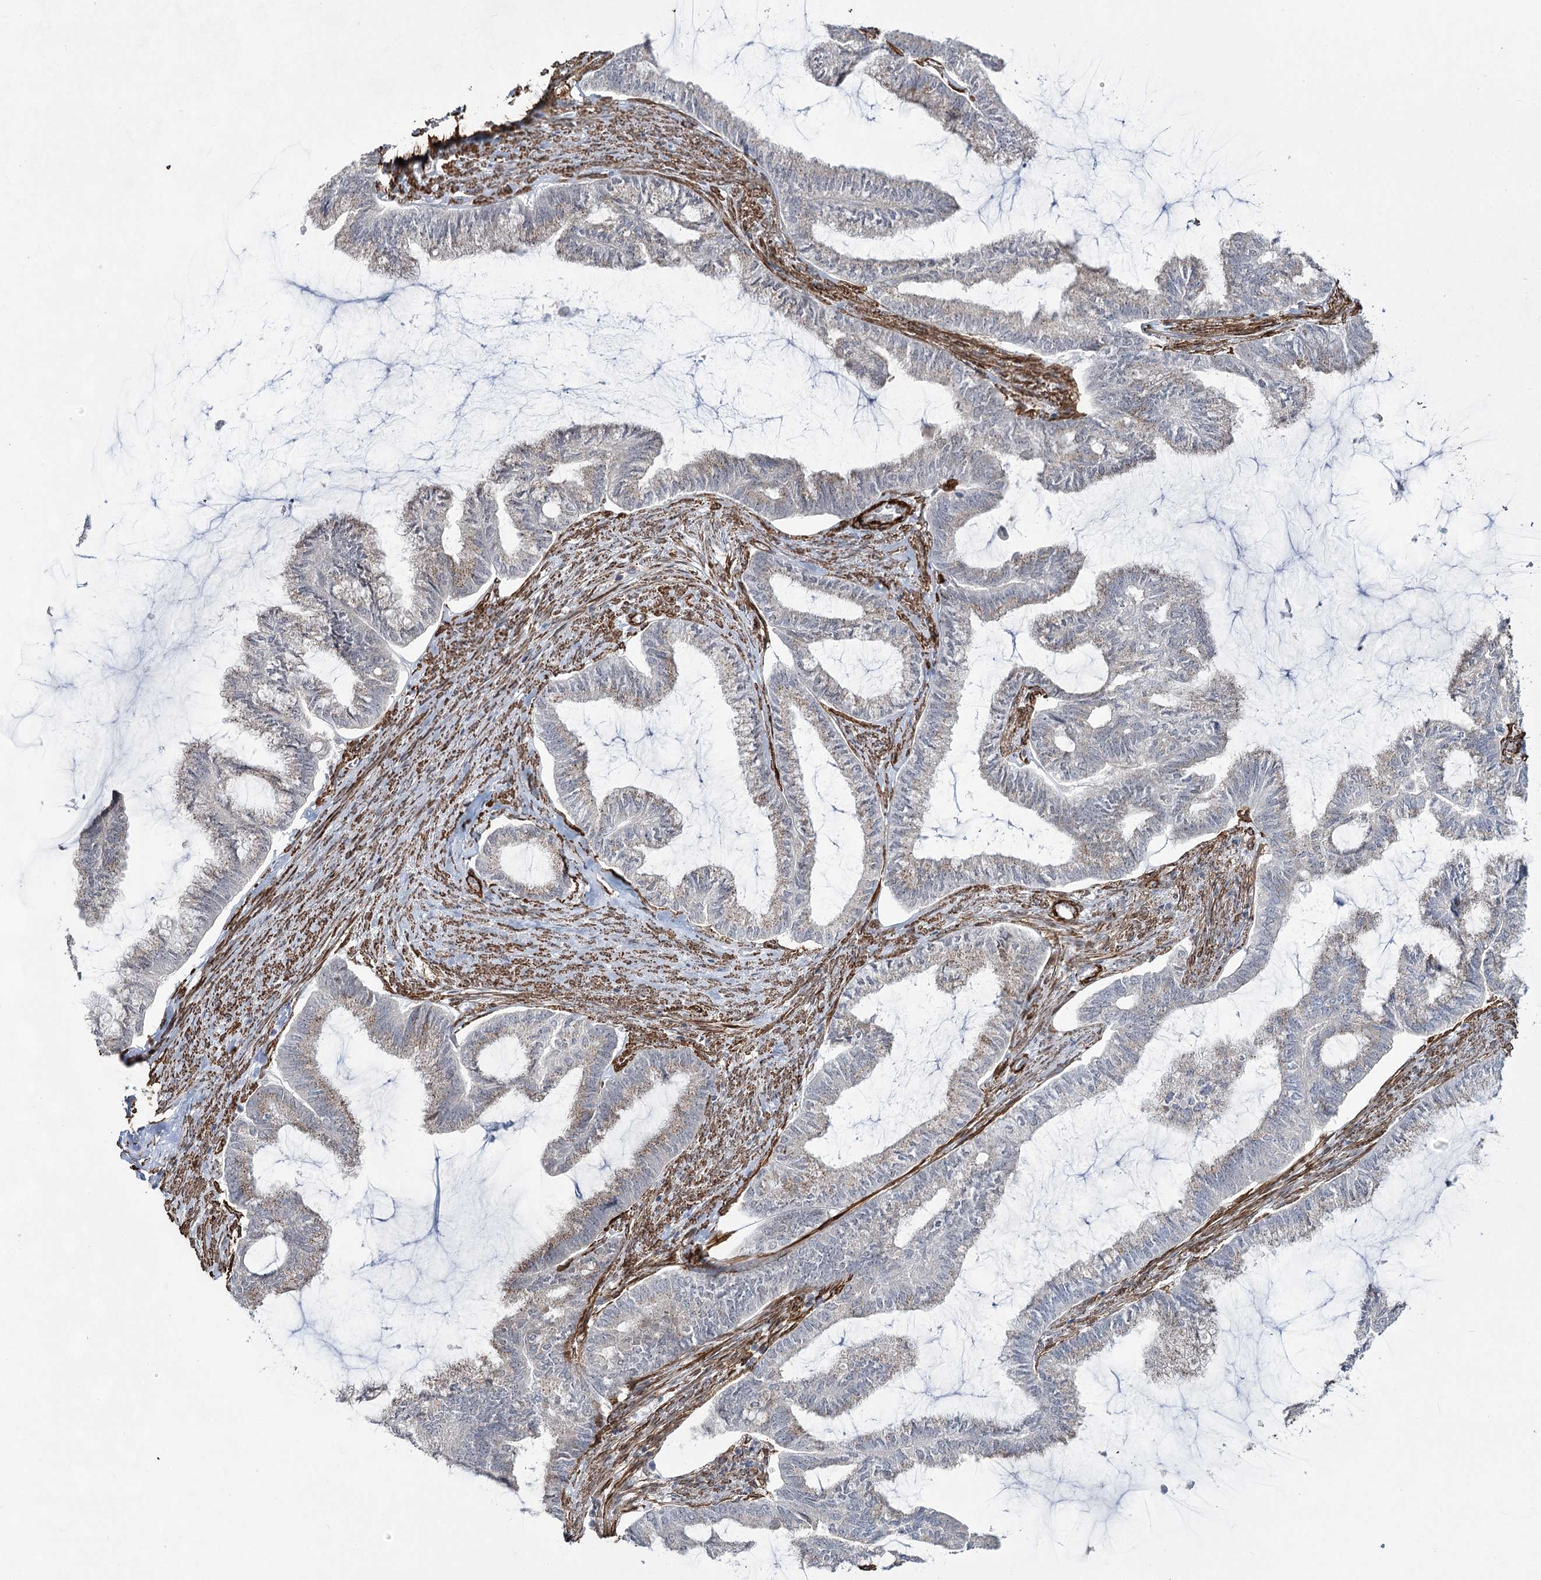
{"staining": {"intensity": "weak", "quantity": "<25%", "location": "cytoplasmic/membranous"}, "tissue": "endometrial cancer", "cell_type": "Tumor cells", "image_type": "cancer", "snomed": [{"axis": "morphology", "description": "Adenocarcinoma, NOS"}, {"axis": "topography", "description": "Endometrium"}], "caption": "Micrograph shows no significant protein positivity in tumor cells of endometrial cancer.", "gene": "CWF19L1", "patient": {"sex": "female", "age": 86}}